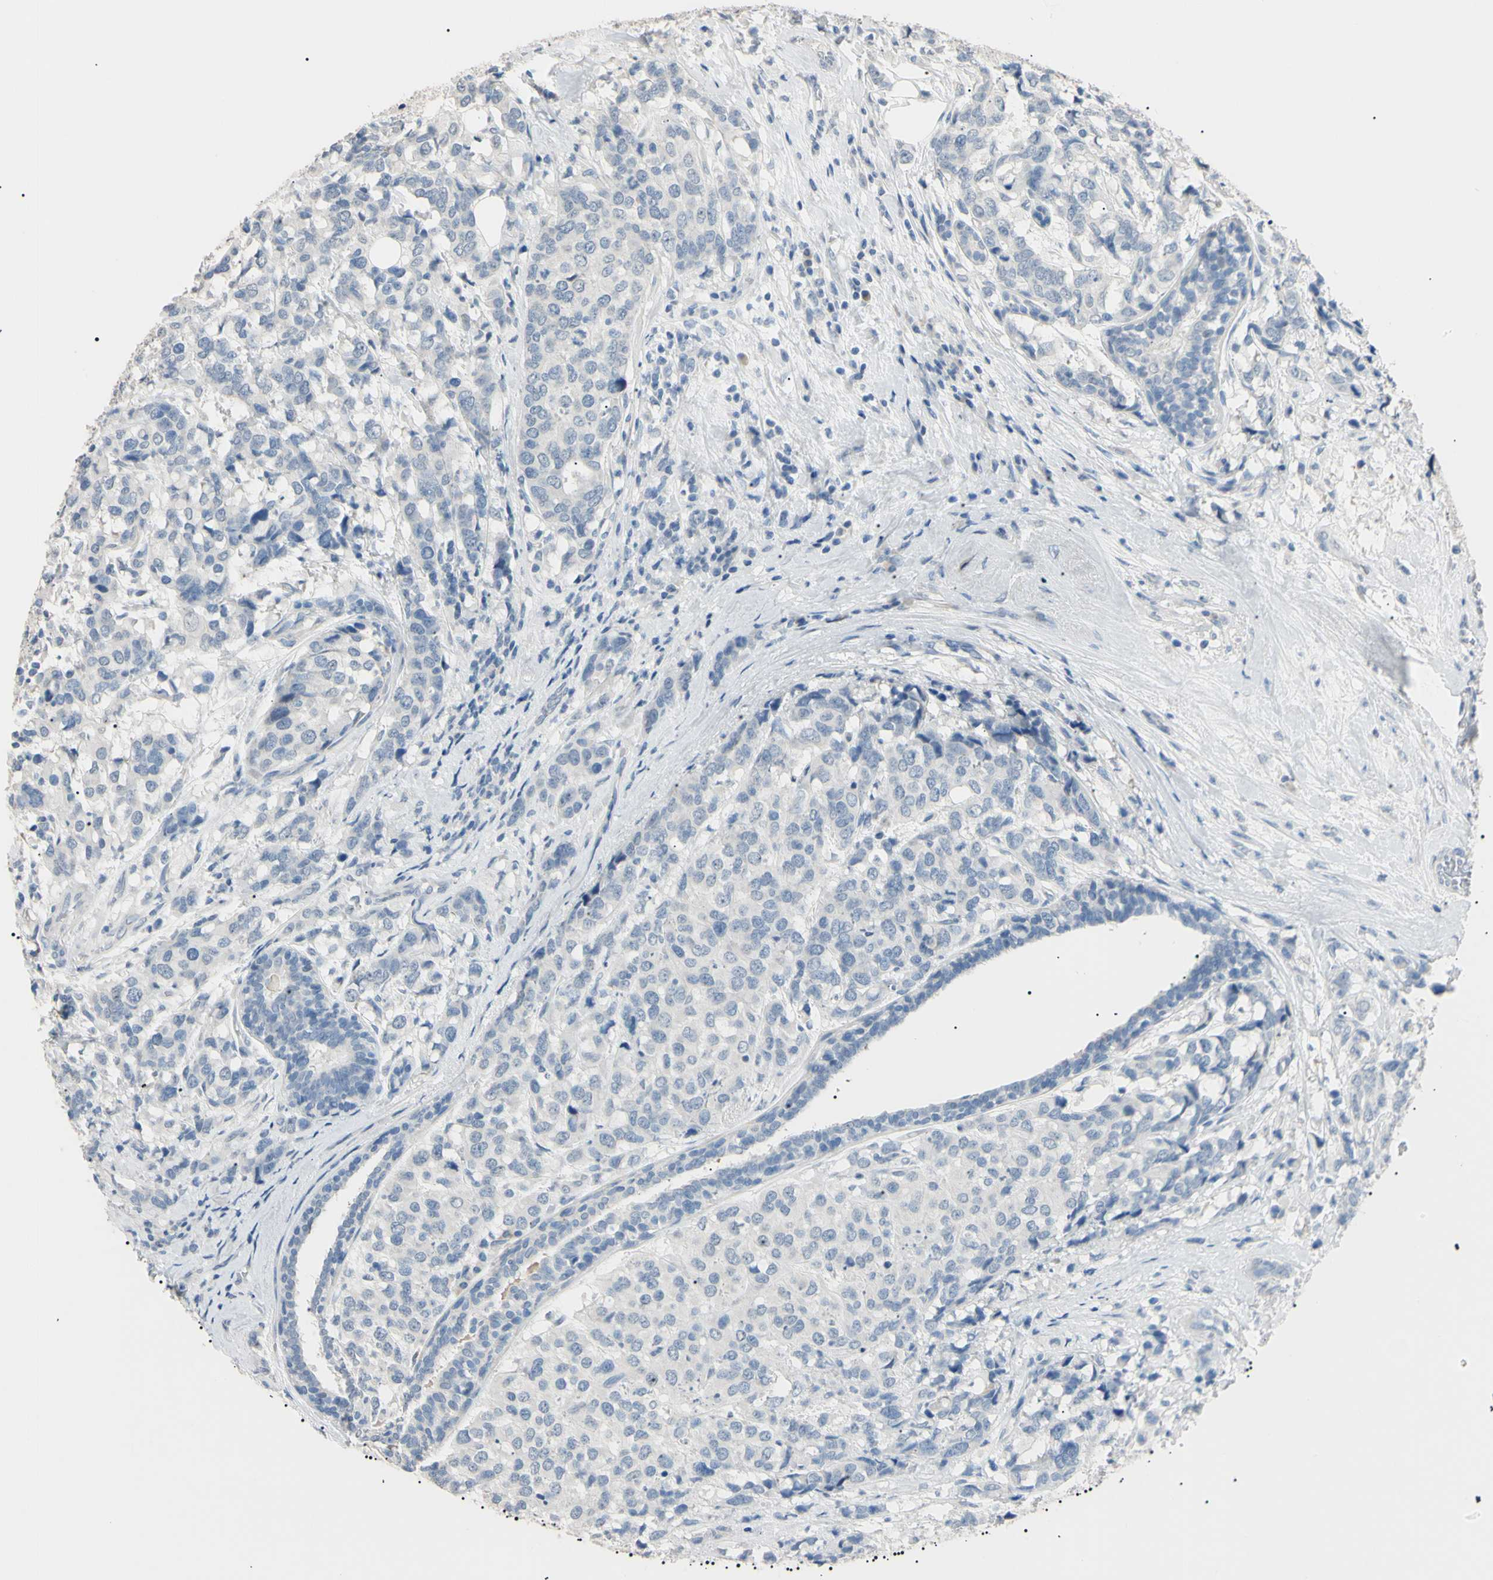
{"staining": {"intensity": "negative", "quantity": "none", "location": "none"}, "tissue": "breast cancer", "cell_type": "Tumor cells", "image_type": "cancer", "snomed": [{"axis": "morphology", "description": "Duct carcinoma"}, {"axis": "topography", "description": "Breast"}], "caption": "A photomicrograph of human breast cancer (intraductal carcinoma) is negative for staining in tumor cells.", "gene": "CGB3", "patient": {"sex": "female", "age": 68}}